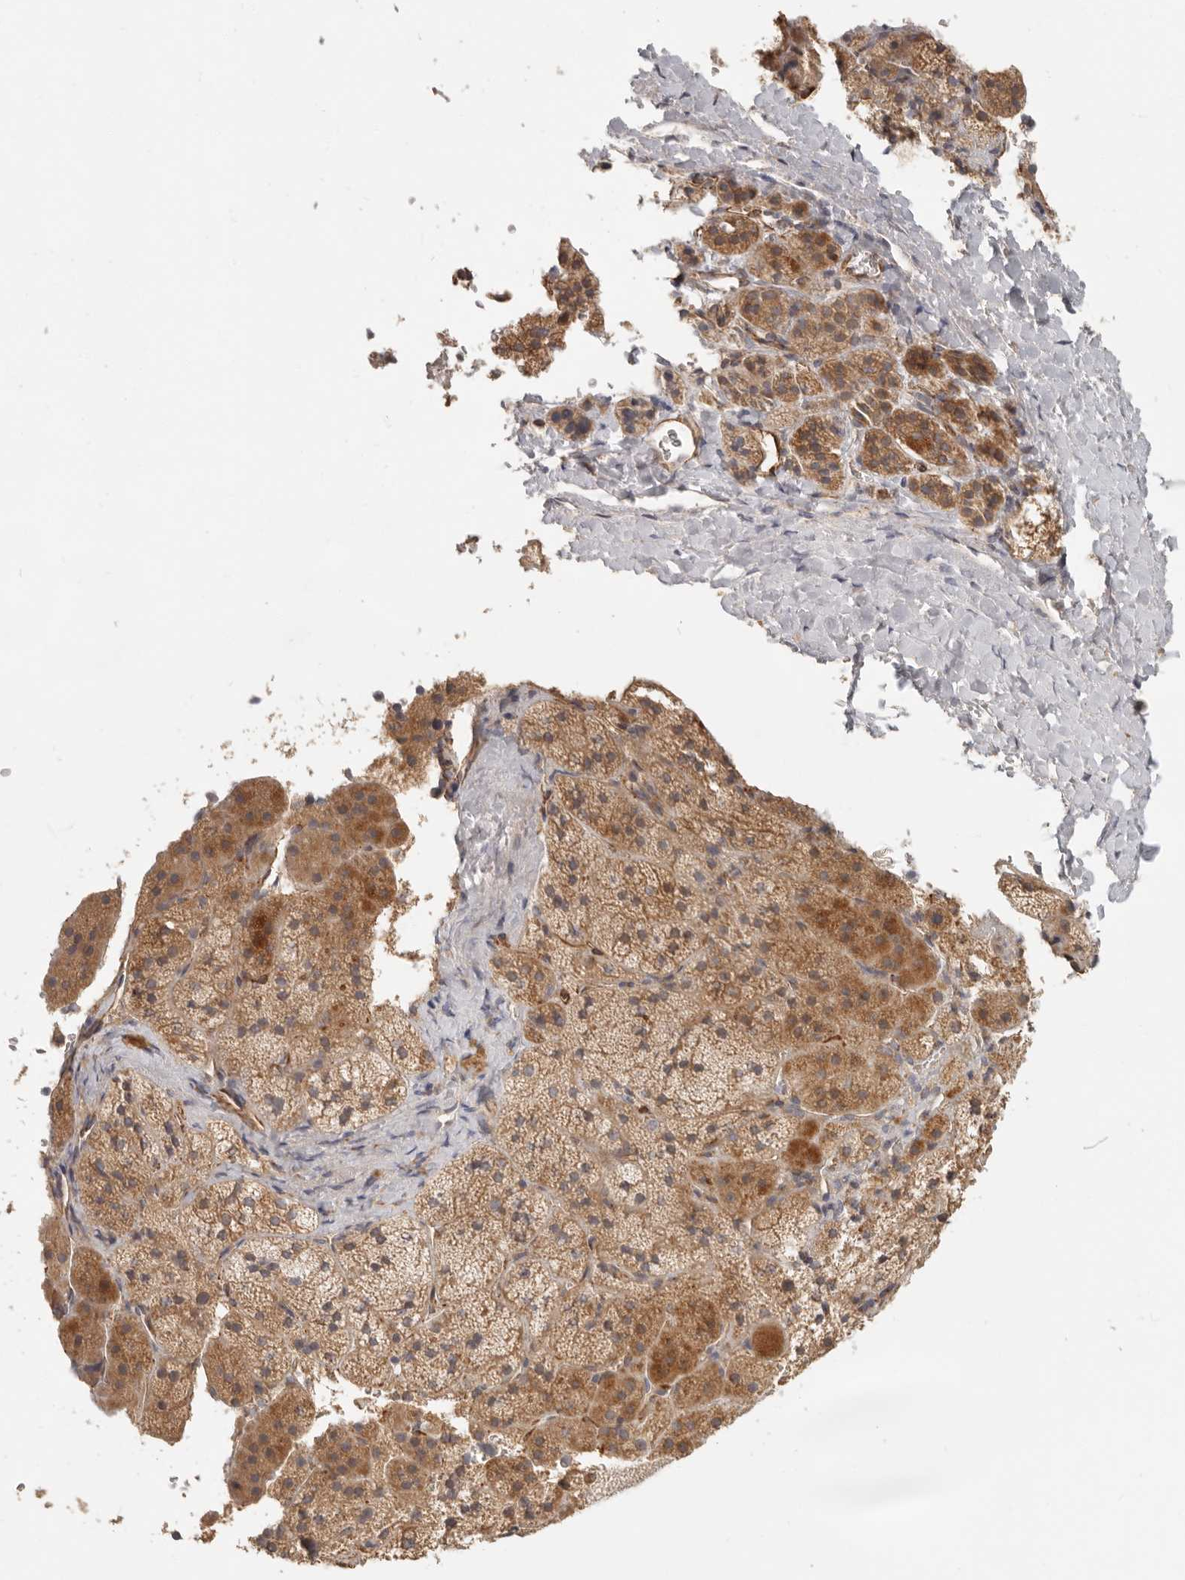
{"staining": {"intensity": "strong", "quantity": "25%-75%", "location": "cytoplasmic/membranous"}, "tissue": "adrenal gland", "cell_type": "Glandular cells", "image_type": "normal", "snomed": [{"axis": "morphology", "description": "Normal tissue, NOS"}, {"axis": "topography", "description": "Adrenal gland"}], "caption": "Adrenal gland stained for a protein (brown) exhibits strong cytoplasmic/membranous positive staining in approximately 25%-75% of glandular cells.", "gene": "SPRING1", "patient": {"sex": "female", "age": 44}}